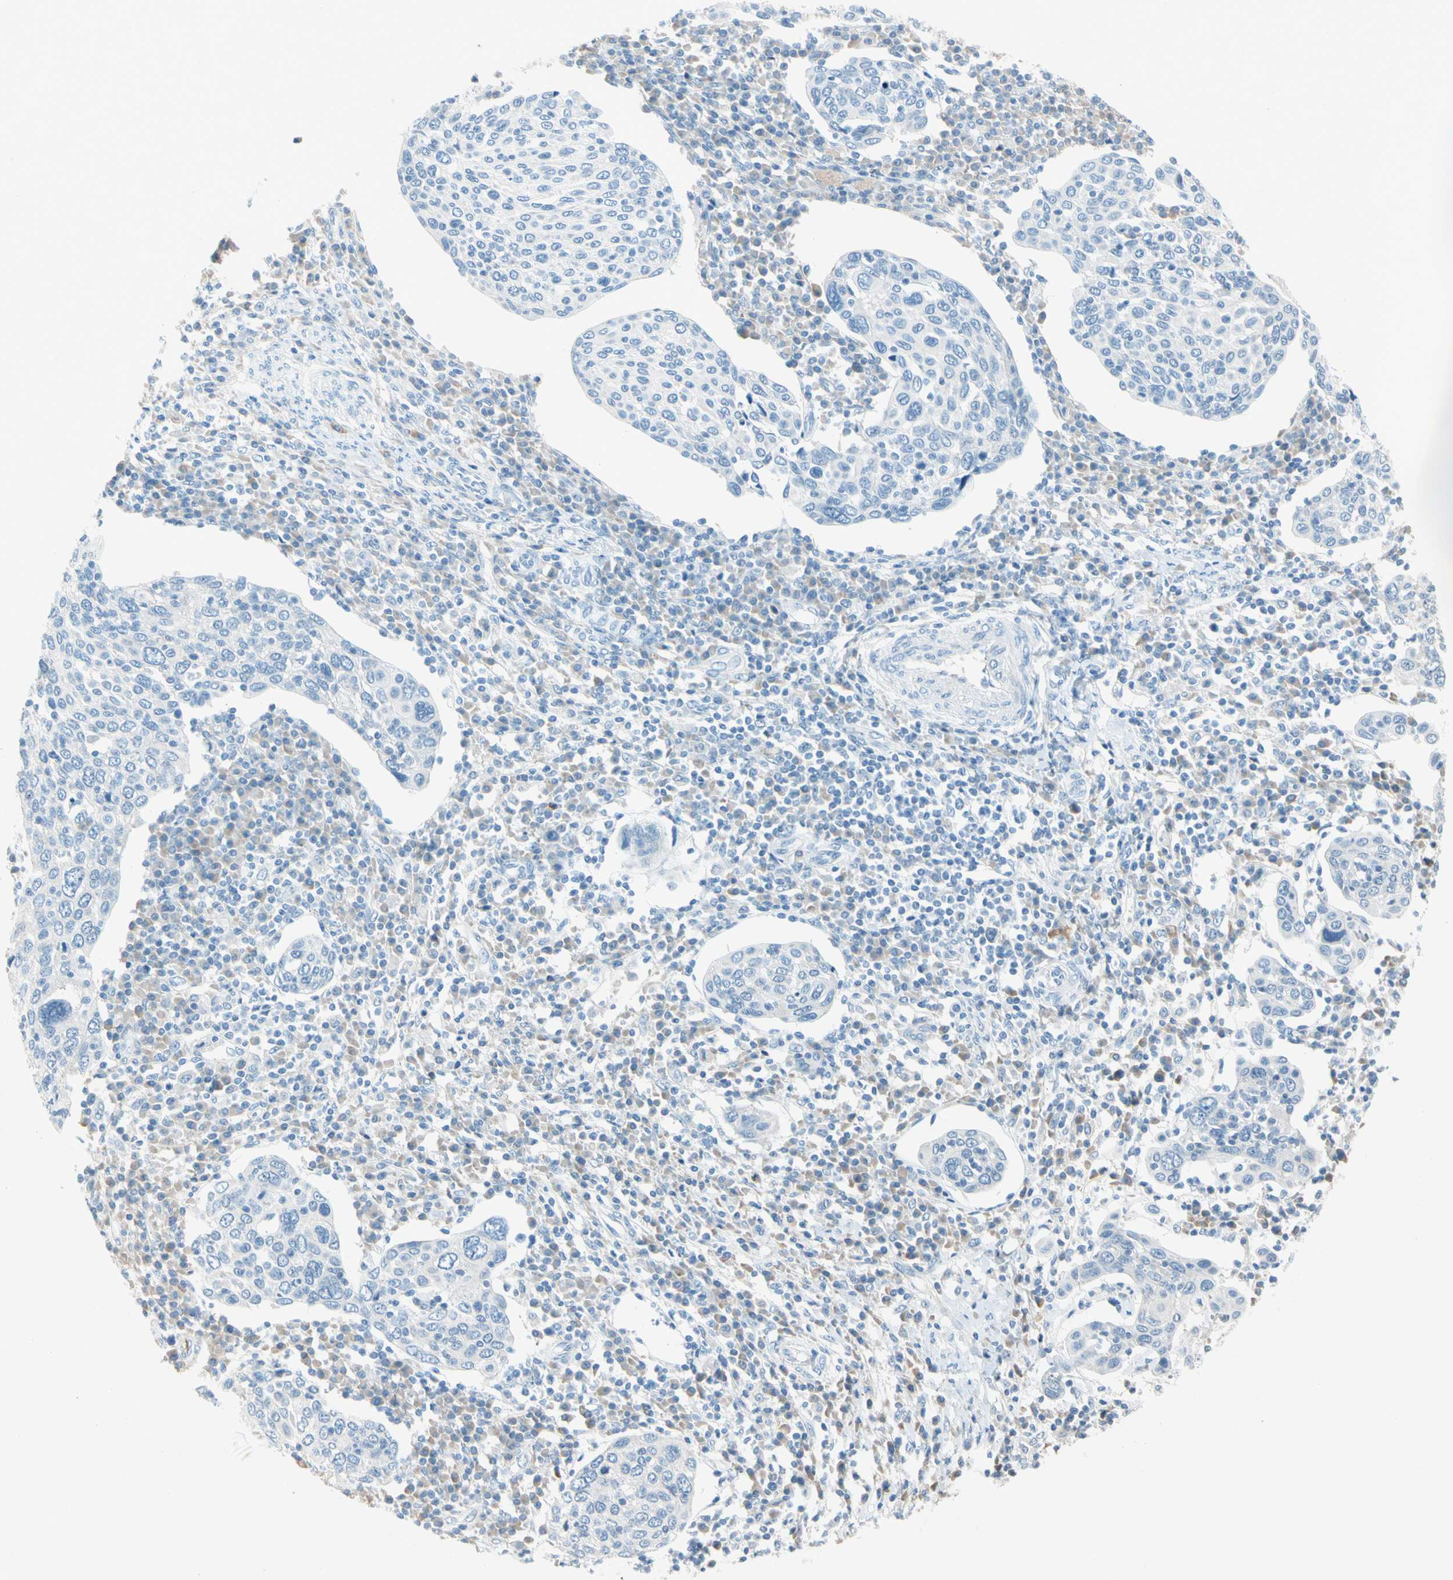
{"staining": {"intensity": "negative", "quantity": "none", "location": "none"}, "tissue": "cervical cancer", "cell_type": "Tumor cells", "image_type": "cancer", "snomed": [{"axis": "morphology", "description": "Squamous cell carcinoma, NOS"}, {"axis": "topography", "description": "Cervix"}], "caption": "Immunohistochemistry (IHC) histopathology image of neoplastic tissue: human cervical squamous cell carcinoma stained with DAB (3,3'-diaminobenzidine) displays no significant protein positivity in tumor cells.", "gene": "SERPIND1", "patient": {"sex": "female", "age": 40}}